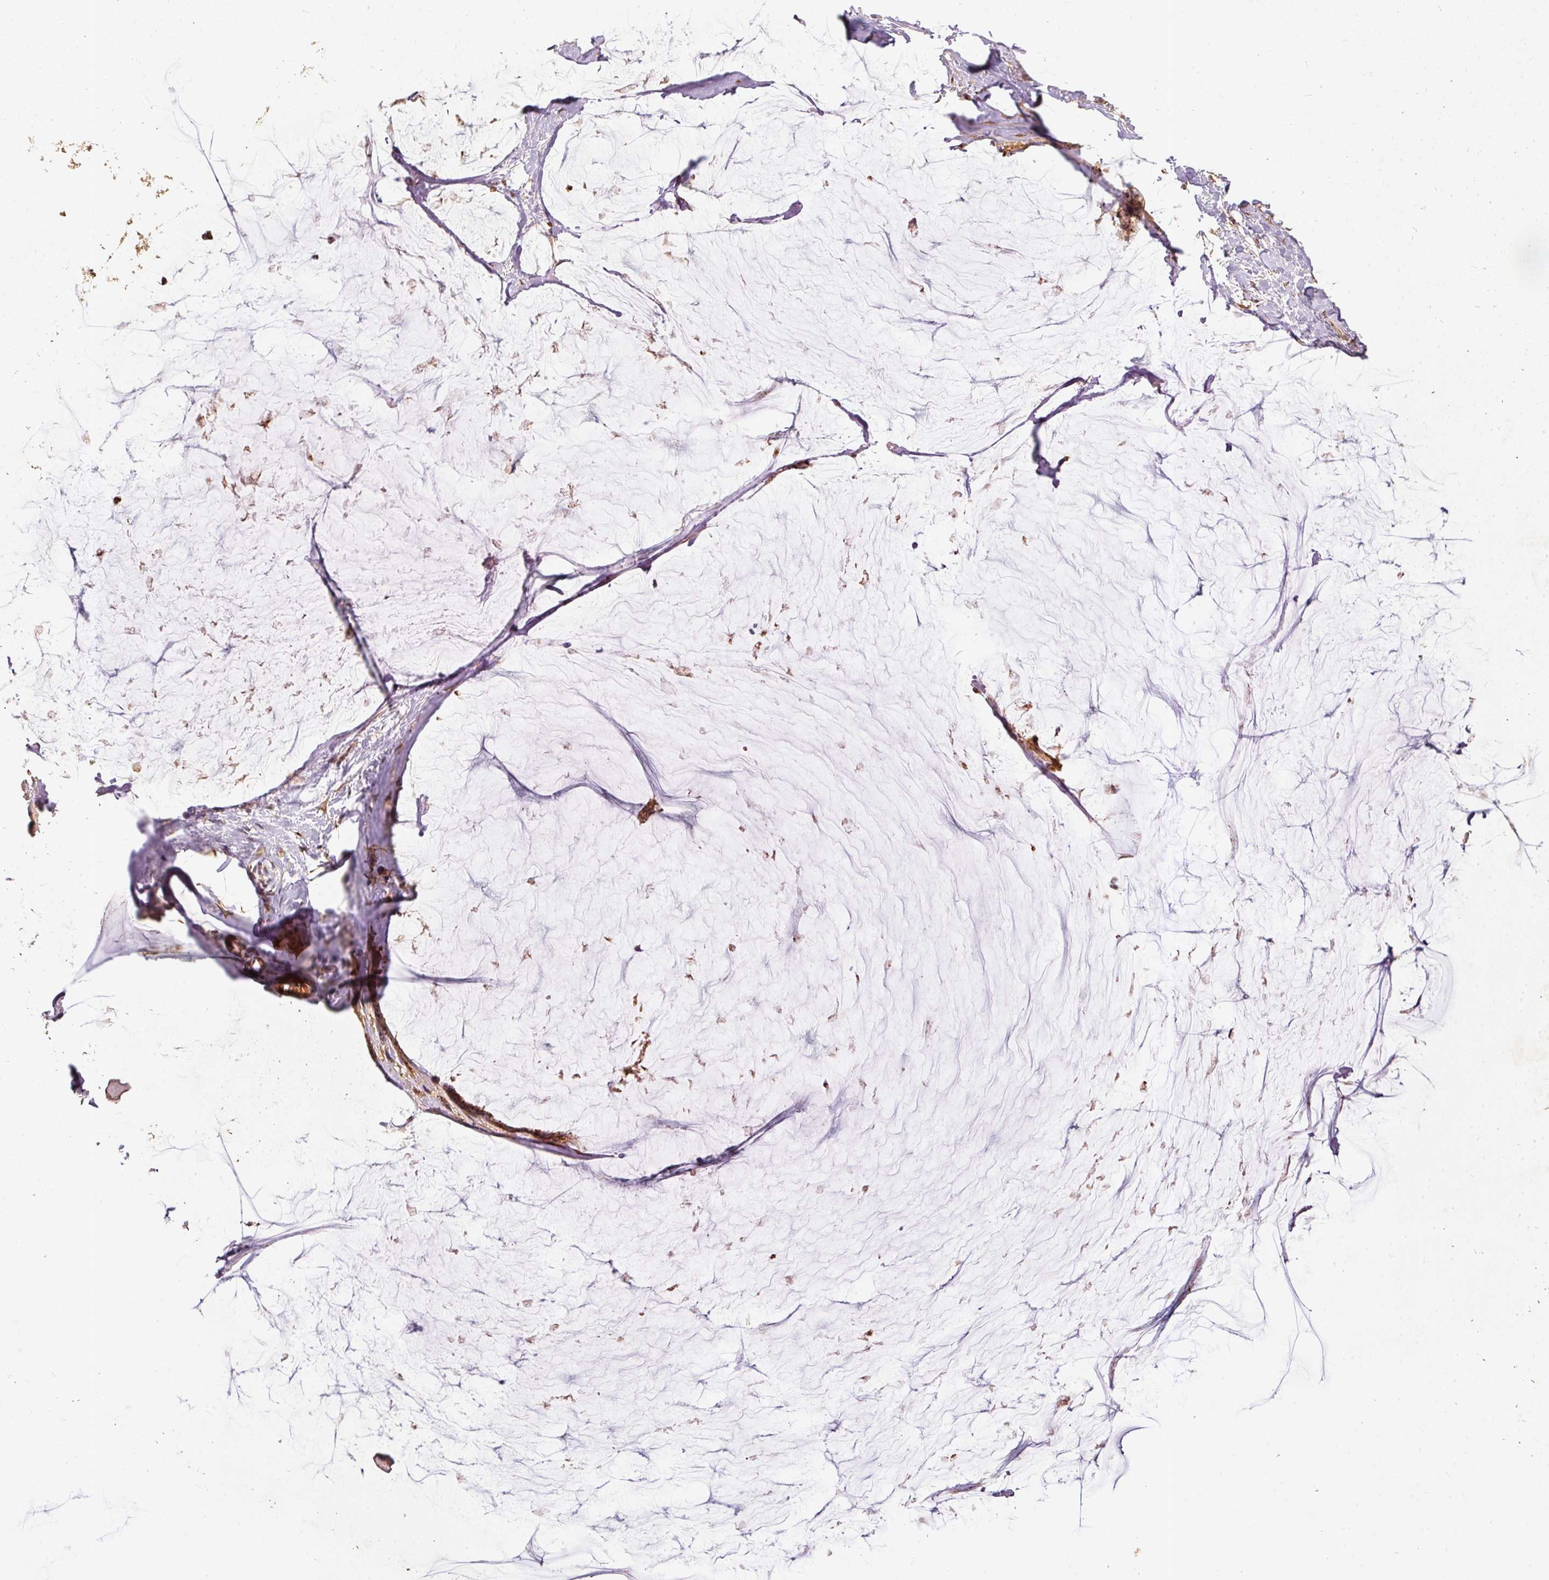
{"staining": {"intensity": "moderate", "quantity": ">75%", "location": "cytoplasmic/membranous,nuclear"}, "tissue": "ovarian cancer", "cell_type": "Tumor cells", "image_type": "cancer", "snomed": [{"axis": "morphology", "description": "Cystadenocarcinoma, mucinous, NOS"}, {"axis": "topography", "description": "Ovary"}], "caption": "Tumor cells demonstrate medium levels of moderate cytoplasmic/membranous and nuclear expression in about >75% of cells in ovarian mucinous cystadenocarcinoma. Immunohistochemistry (ihc) stains the protein of interest in brown and the nuclei are stained blue.", "gene": "FUT8", "patient": {"sex": "female", "age": 39}}